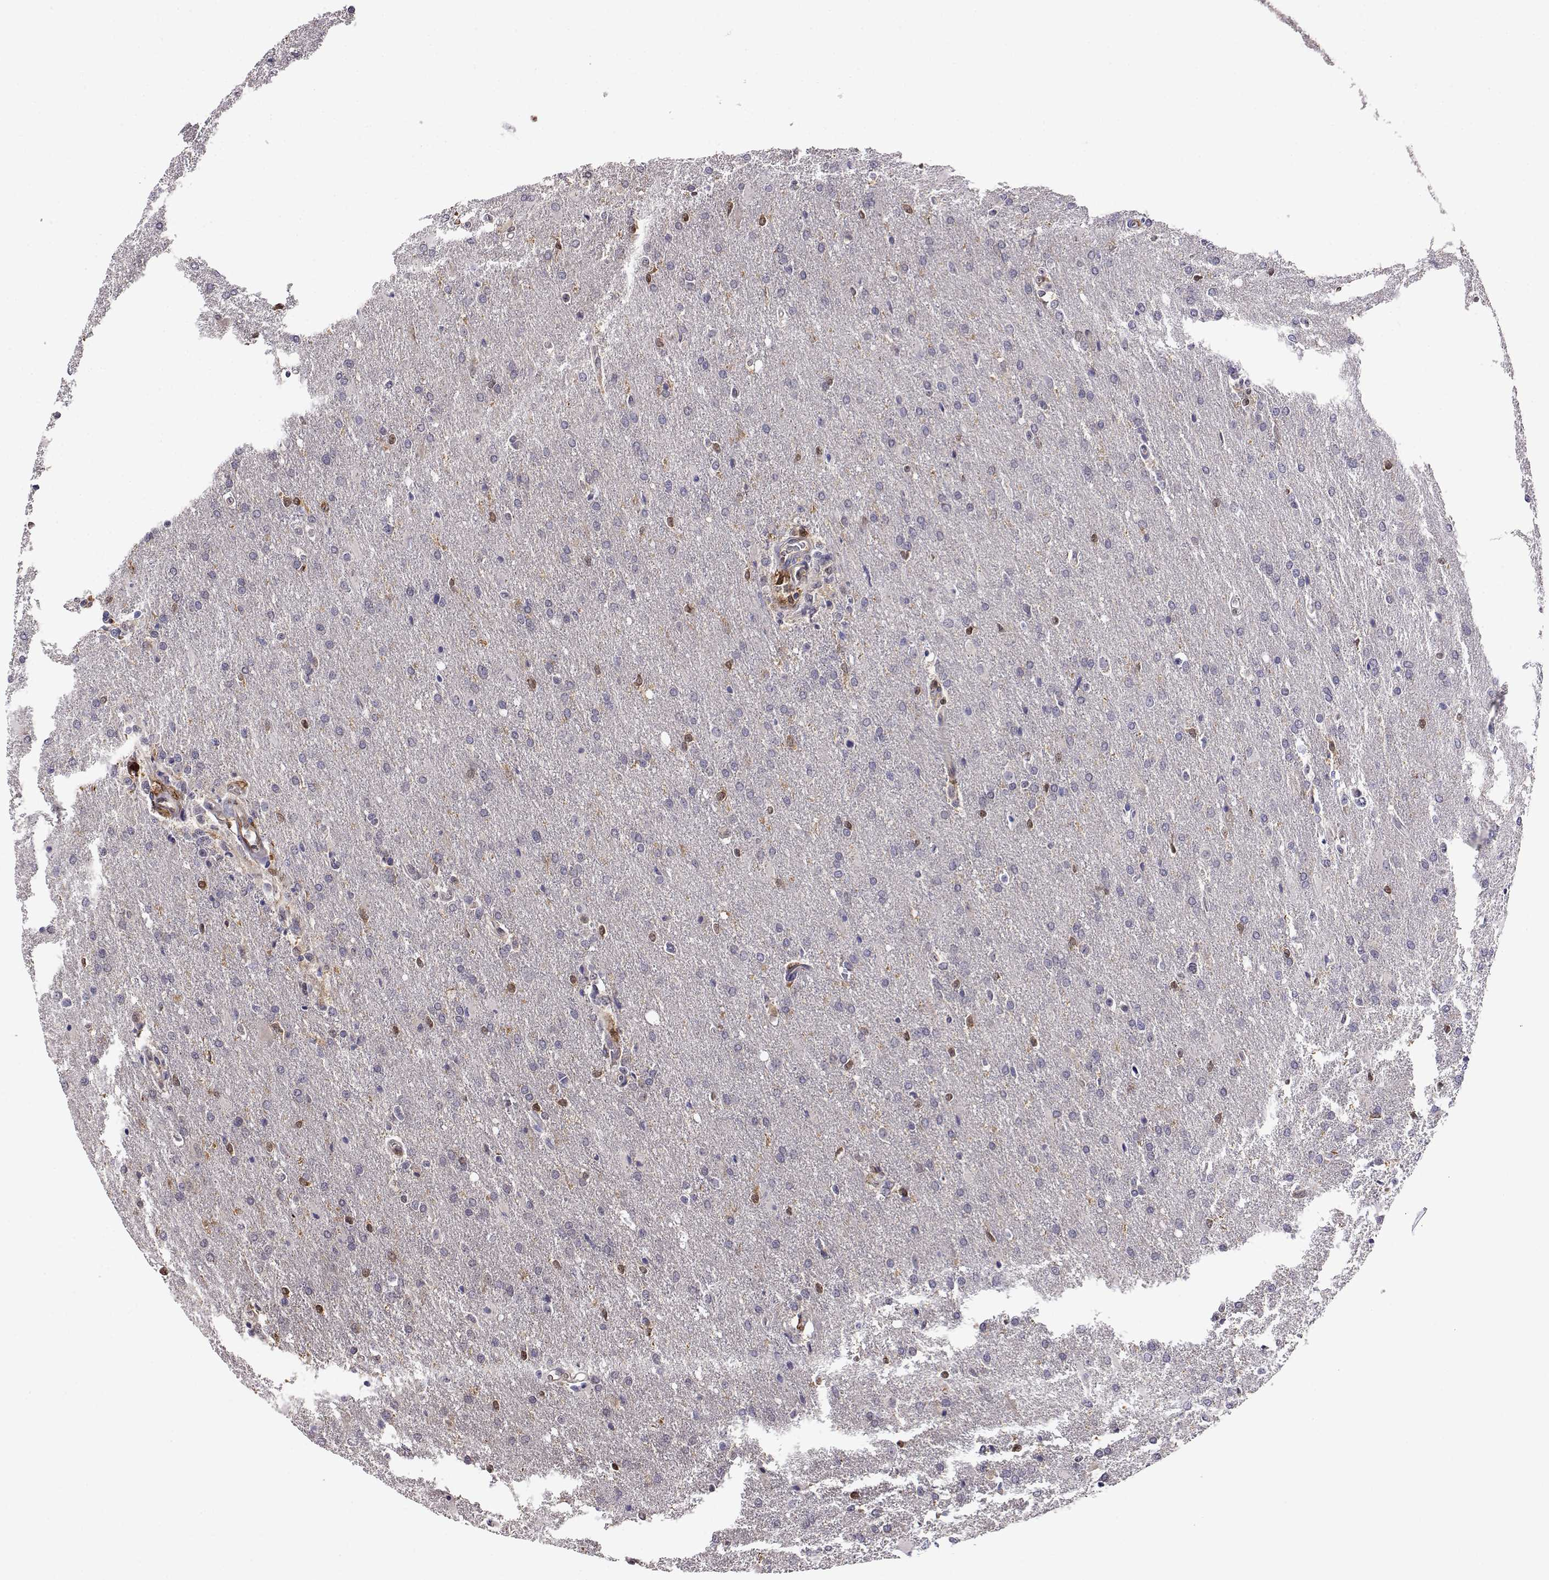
{"staining": {"intensity": "weak", "quantity": "<25%", "location": "cytoplasmic/membranous"}, "tissue": "glioma", "cell_type": "Tumor cells", "image_type": "cancer", "snomed": [{"axis": "morphology", "description": "Glioma, malignant, High grade"}, {"axis": "topography", "description": "Brain"}], "caption": "An image of human malignant glioma (high-grade) is negative for staining in tumor cells. The staining was performed using DAB to visualize the protein expression in brown, while the nuclei were stained in blue with hematoxylin (Magnification: 20x).", "gene": "AKR1B1", "patient": {"sex": "male", "age": 68}}